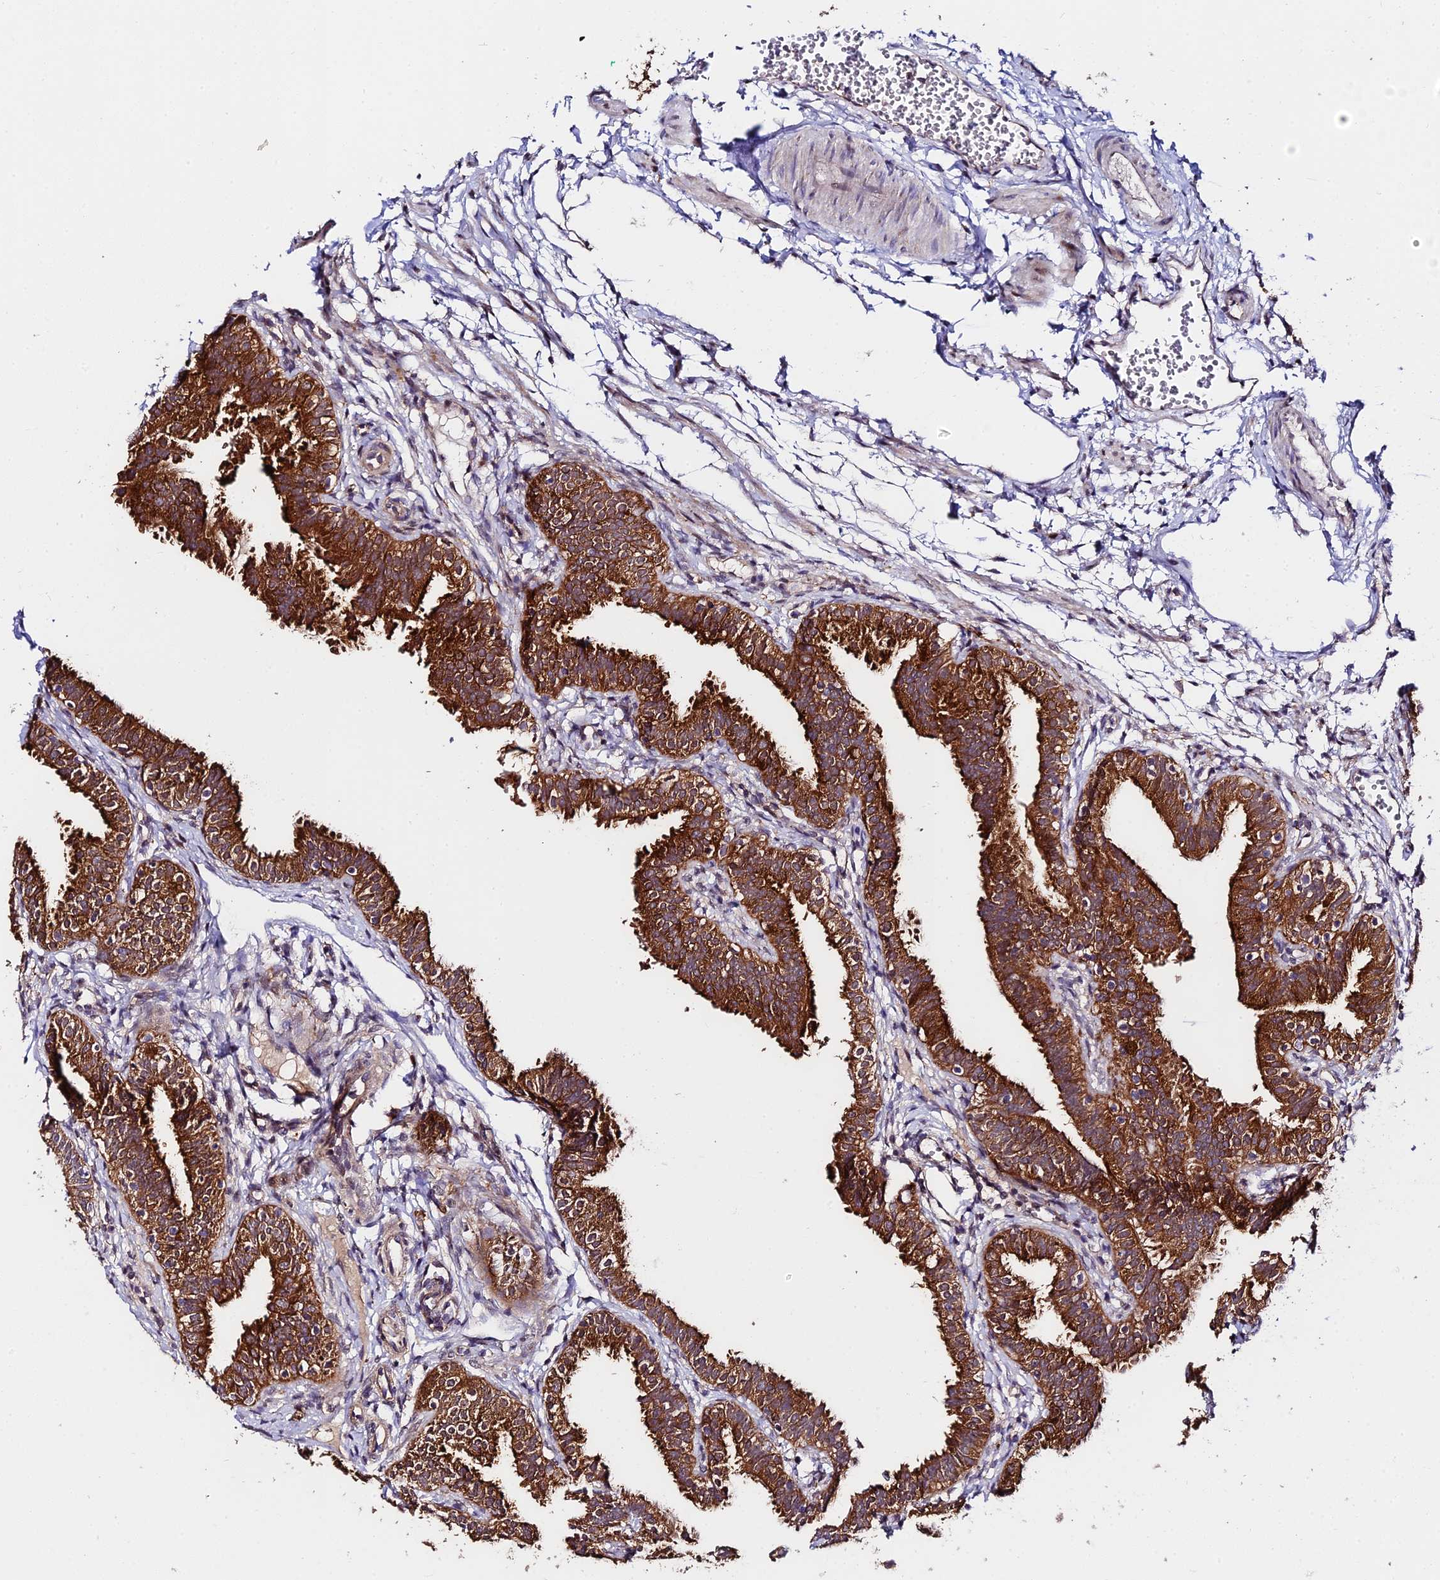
{"staining": {"intensity": "strong", "quantity": ">75%", "location": "cytoplasmic/membranous"}, "tissue": "fallopian tube", "cell_type": "Glandular cells", "image_type": "normal", "snomed": [{"axis": "morphology", "description": "Normal tissue, NOS"}, {"axis": "topography", "description": "Fallopian tube"}], "caption": "The immunohistochemical stain labels strong cytoplasmic/membranous expression in glandular cells of benign fallopian tube.", "gene": "C3orf20", "patient": {"sex": "female", "age": 35}}